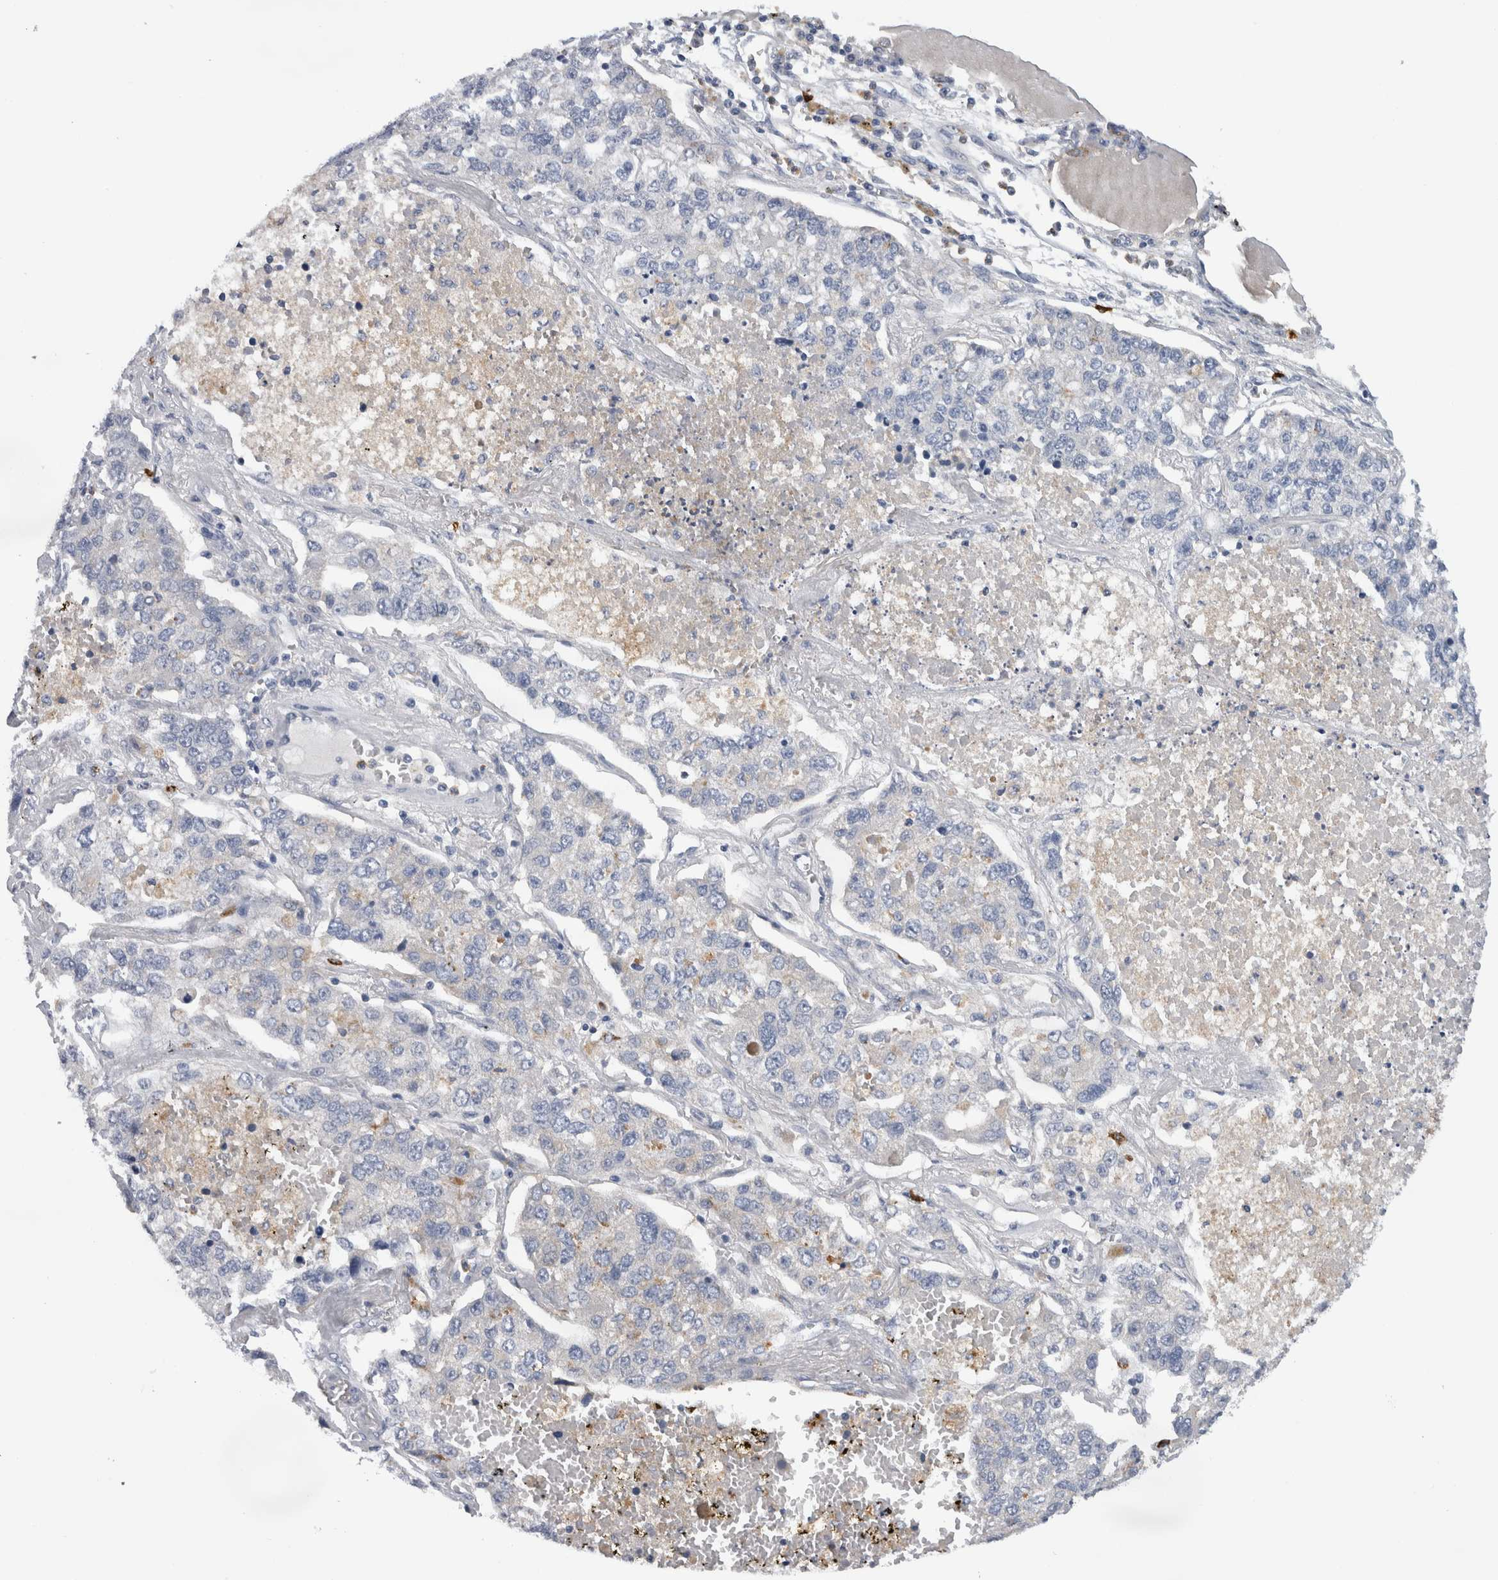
{"staining": {"intensity": "negative", "quantity": "none", "location": "none"}, "tissue": "lung cancer", "cell_type": "Tumor cells", "image_type": "cancer", "snomed": [{"axis": "morphology", "description": "Adenocarcinoma, NOS"}, {"axis": "topography", "description": "Lung"}], "caption": "A photomicrograph of lung adenocarcinoma stained for a protein reveals no brown staining in tumor cells.", "gene": "CD63", "patient": {"sex": "male", "age": 49}}